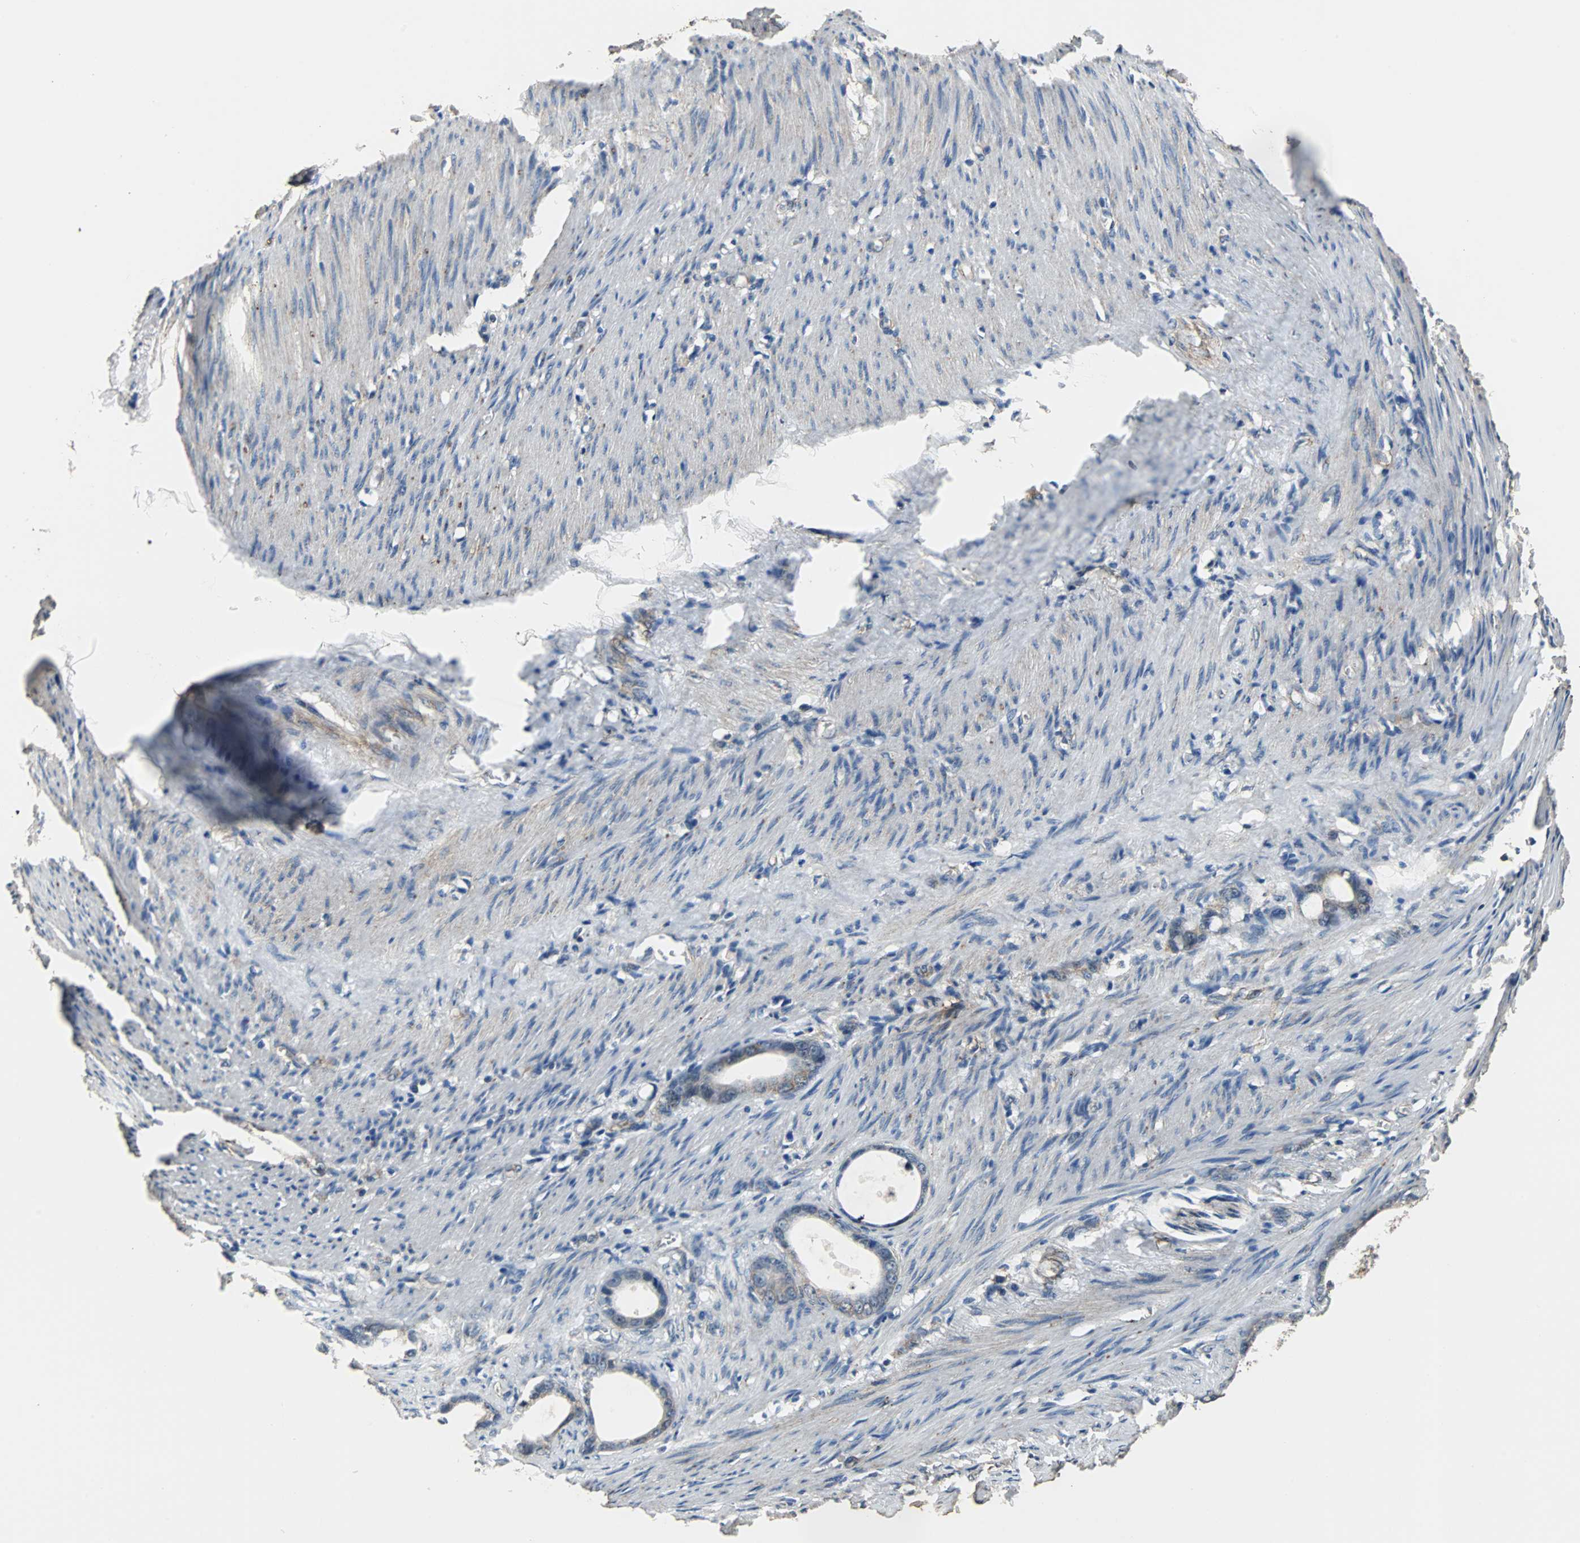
{"staining": {"intensity": "weak", "quantity": "<25%", "location": "cytoplasmic/membranous"}, "tissue": "stomach cancer", "cell_type": "Tumor cells", "image_type": "cancer", "snomed": [{"axis": "morphology", "description": "Adenocarcinoma, NOS"}, {"axis": "topography", "description": "Stomach"}], "caption": "IHC photomicrograph of neoplastic tissue: stomach cancer stained with DAB (3,3'-diaminobenzidine) exhibits no significant protein positivity in tumor cells. (DAB (3,3'-diaminobenzidine) IHC with hematoxylin counter stain).", "gene": "VBP1", "patient": {"sex": "female", "age": 75}}